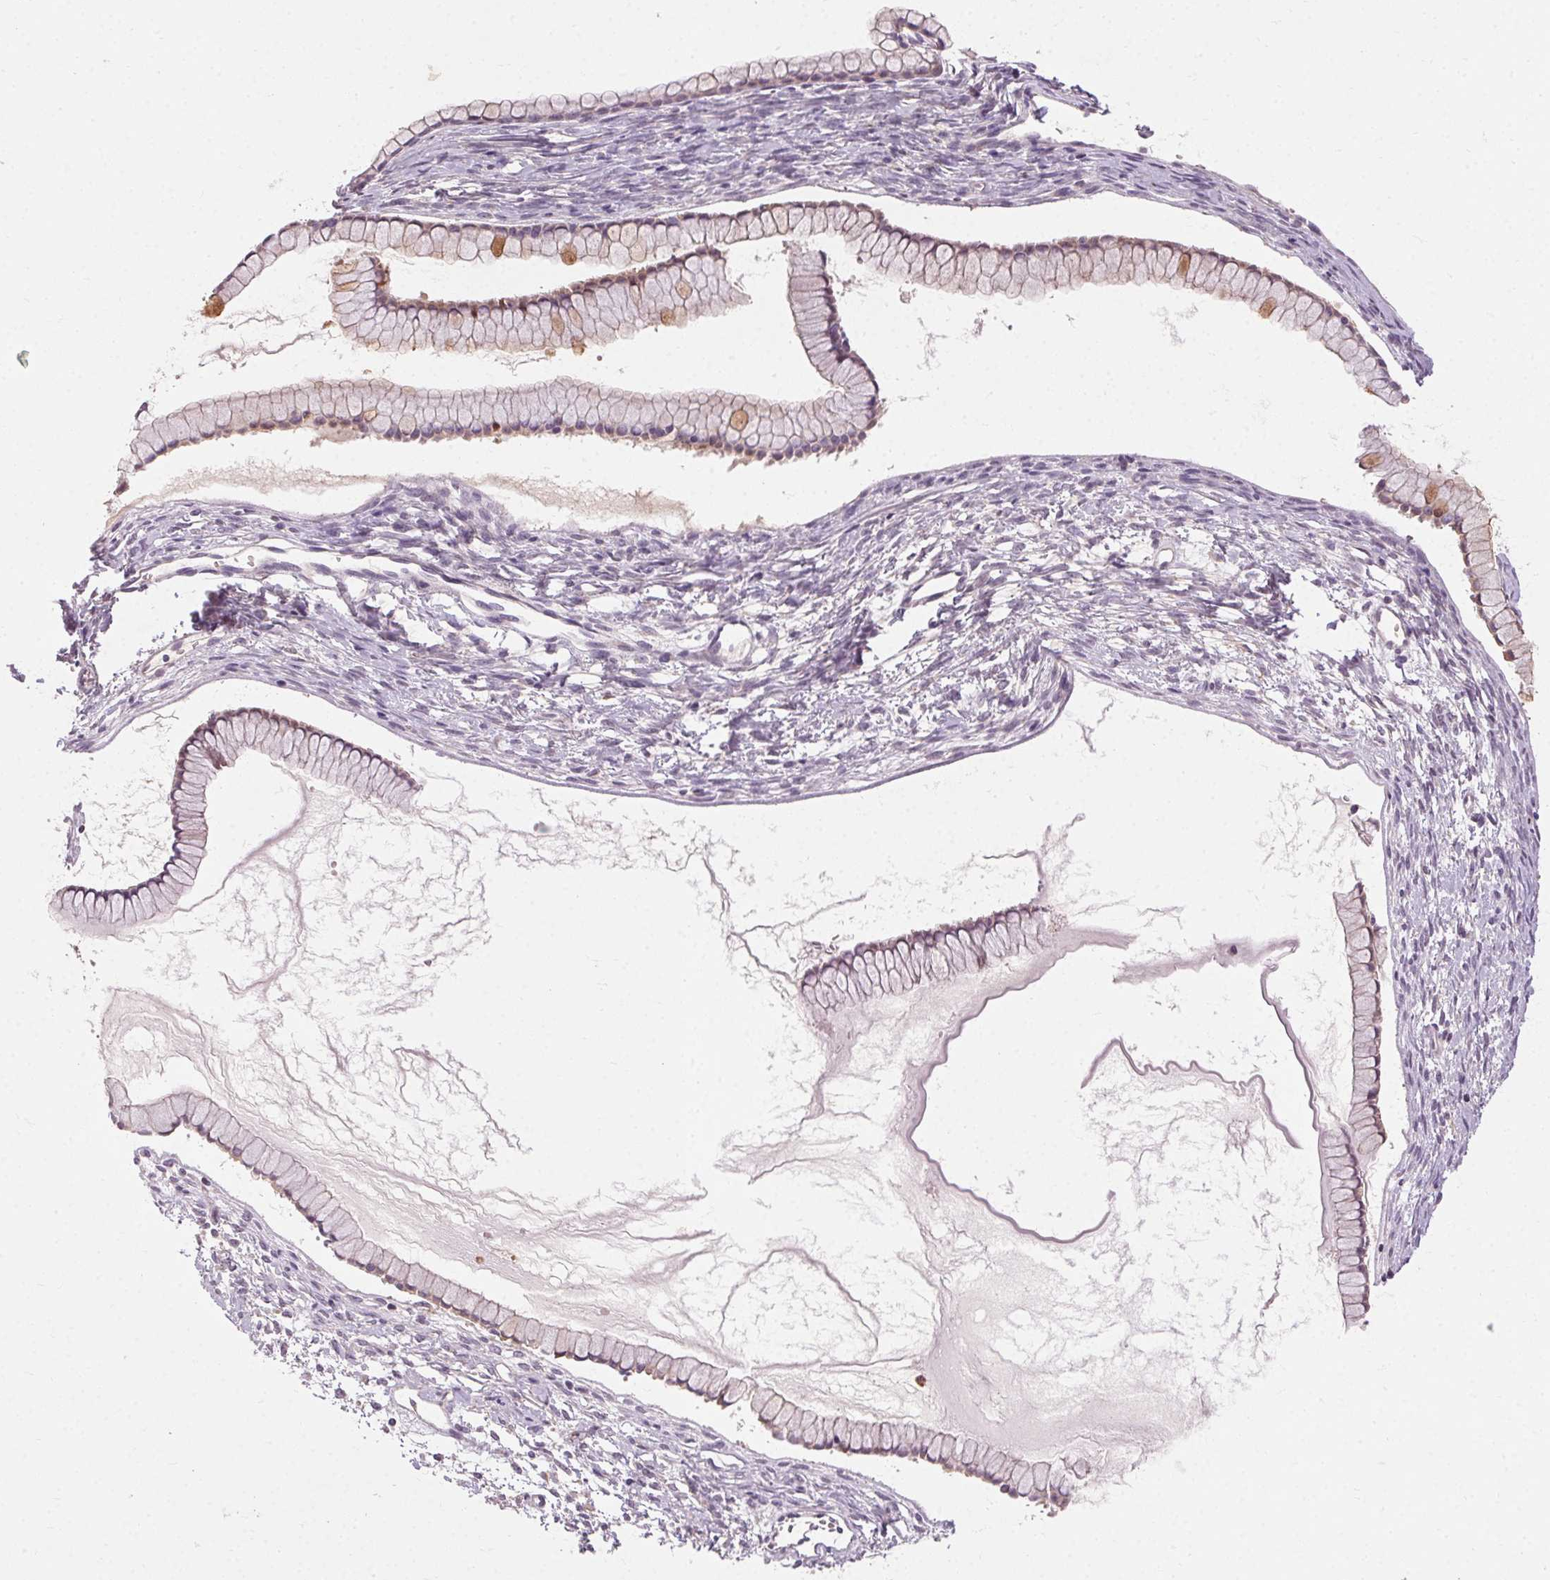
{"staining": {"intensity": "weak", "quantity": "<25%", "location": "cytoplasmic/membranous"}, "tissue": "ovarian cancer", "cell_type": "Tumor cells", "image_type": "cancer", "snomed": [{"axis": "morphology", "description": "Cystadenocarcinoma, mucinous, NOS"}, {"axis": "topography", "description": "Ovary"}], "caption": "This image is of ovarian cancer stained with immunohistochemistry to label a protein in brown with the nuclei are counter-stained blue. There is no expression in tumor cells.", "gene": "REP15", "patient": {"sex": "female", "age": 41}}